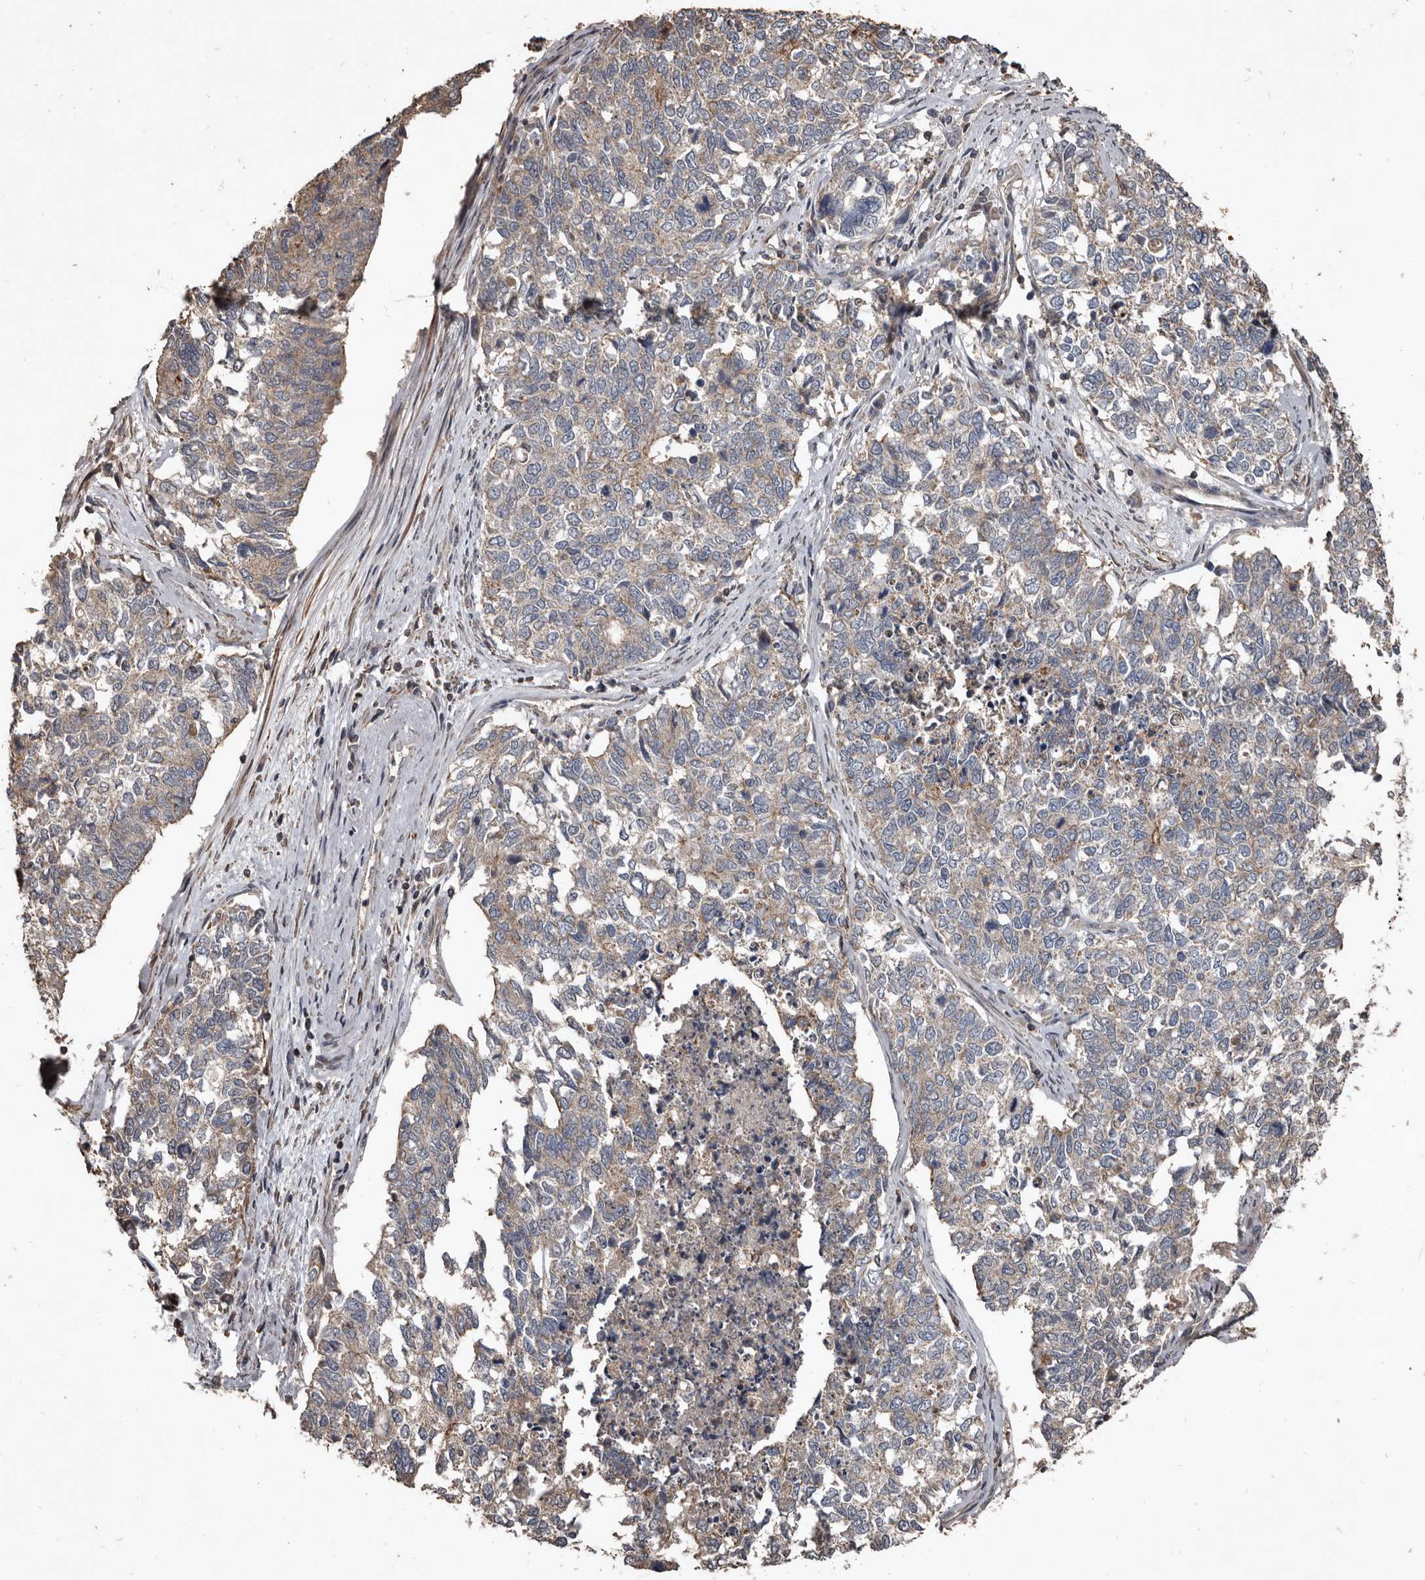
{"staining": {"intensity": "weak", "quantity": "25%-75%", "location": "cytoplasmic/membranous"}, "tissue": "cervical cancer", "cell_type": "Tumor cells", "image_type": "cancer", "snomed": [{"axis": "morphology", "description": "Squamous cell carcinoma, NOS"}, {"axis": "topography", "description": "Cervix"}], "caption": "Immunohistochemistry of cervical cancer (squamous cell carcinoma) shows low levels of weak cytoplasmic/membranous staining in about 25%-75% of tumor cells.", "gene": "GREB1", "patient": {"sex": "female", "age": 63}}